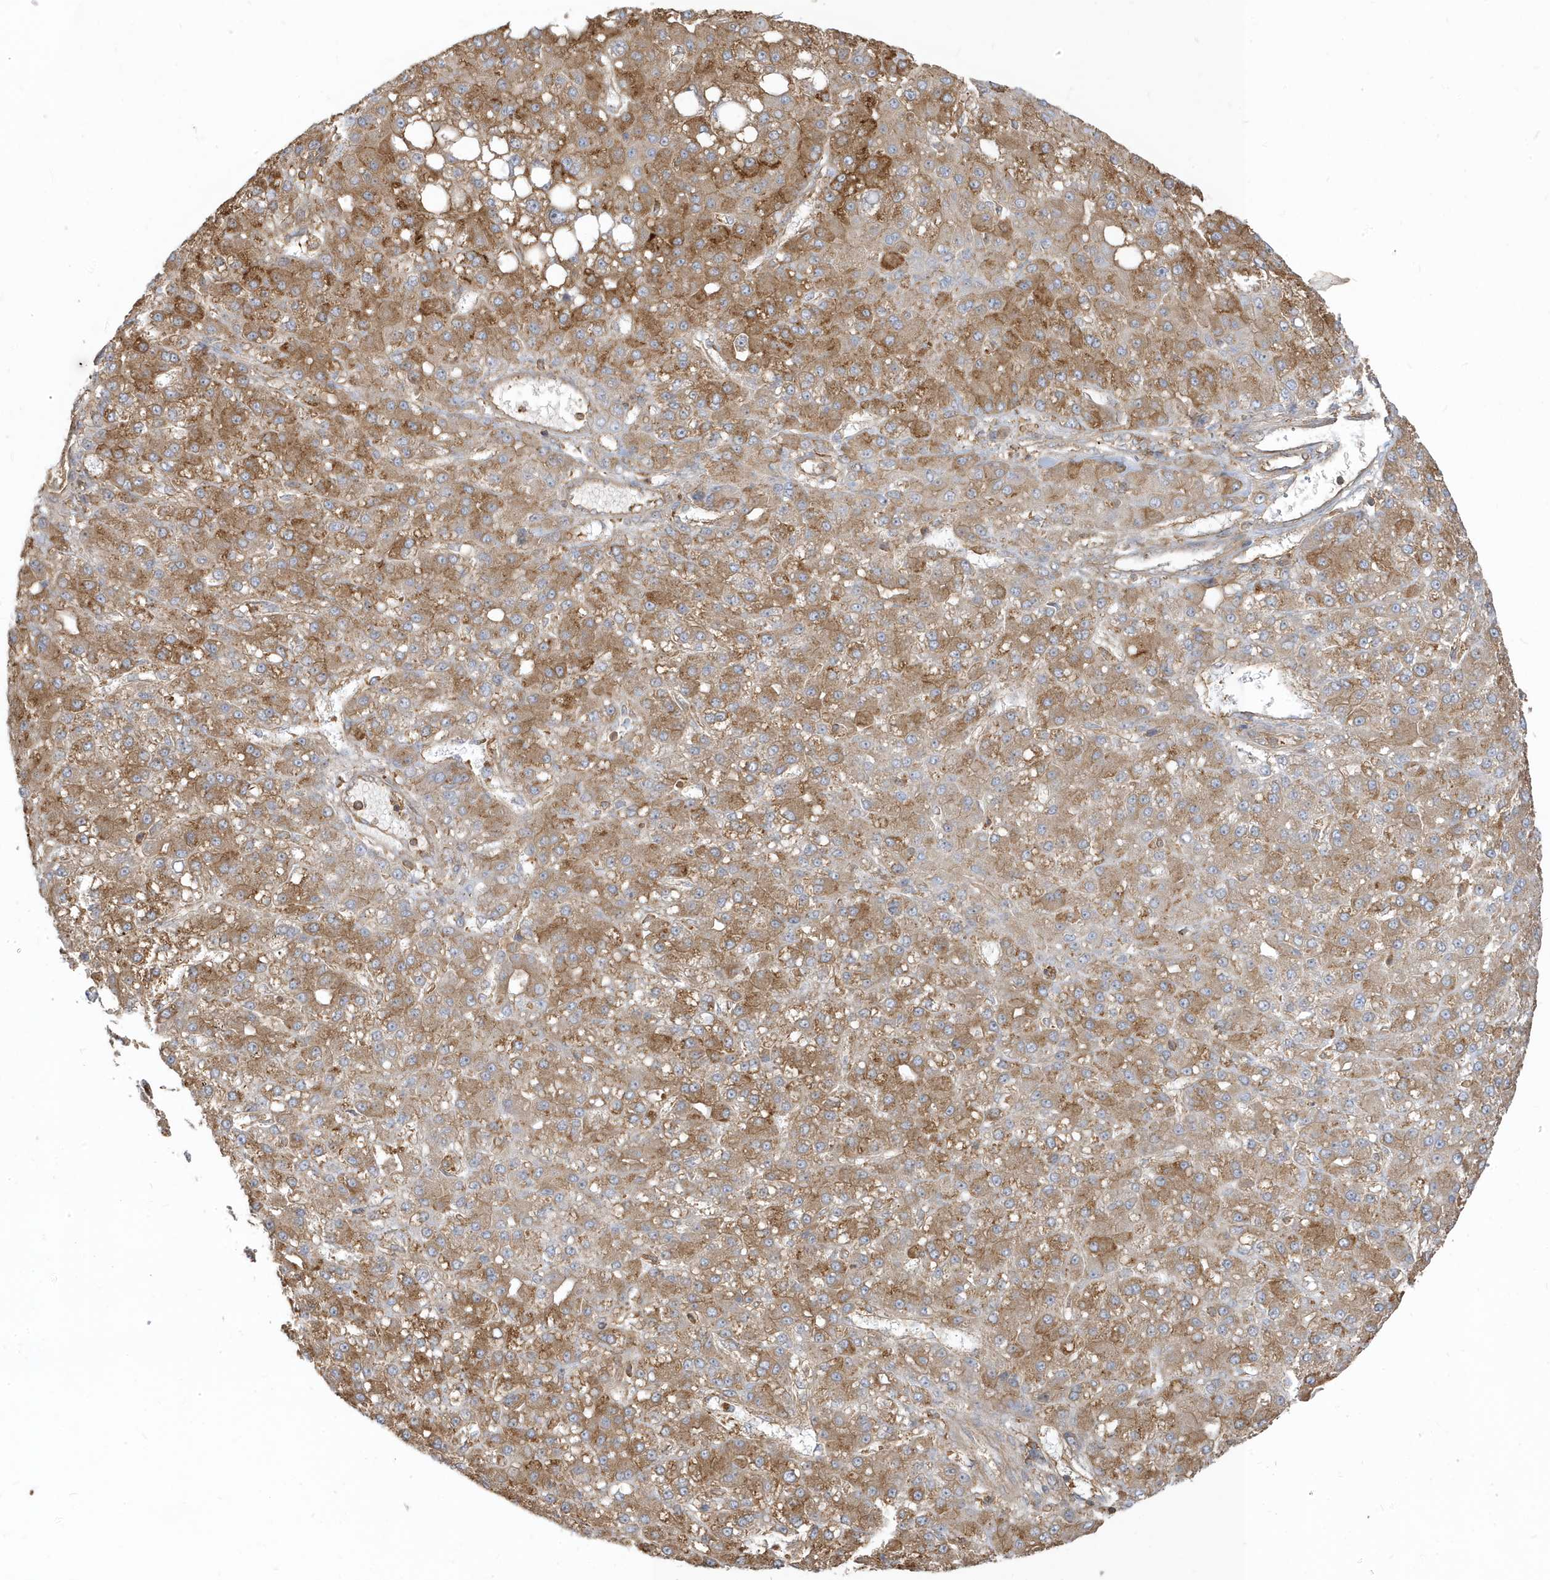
{"staining": {"intensity": "moderate", "quantity": ">75%", "location": "cytoplasmic/membranous"}, "tissue": "liver cancer", "cell_type": "Tumor cells", "image_type": "cancer", "snomed": [{"axis": "morphology", "description": "Carcinoma, Hepatocellular, NOS"}, {"axis": "topography", "description": "Liver"}], "caption": "The immunohistochemical stain labels moderate cytoplasmic/membranous expression in tumor cells of liver cancer (hepatocellular carcinoma) tissue.", "gene": "ZBTB8A", "patient": {"sex": "male", "age": 67}}